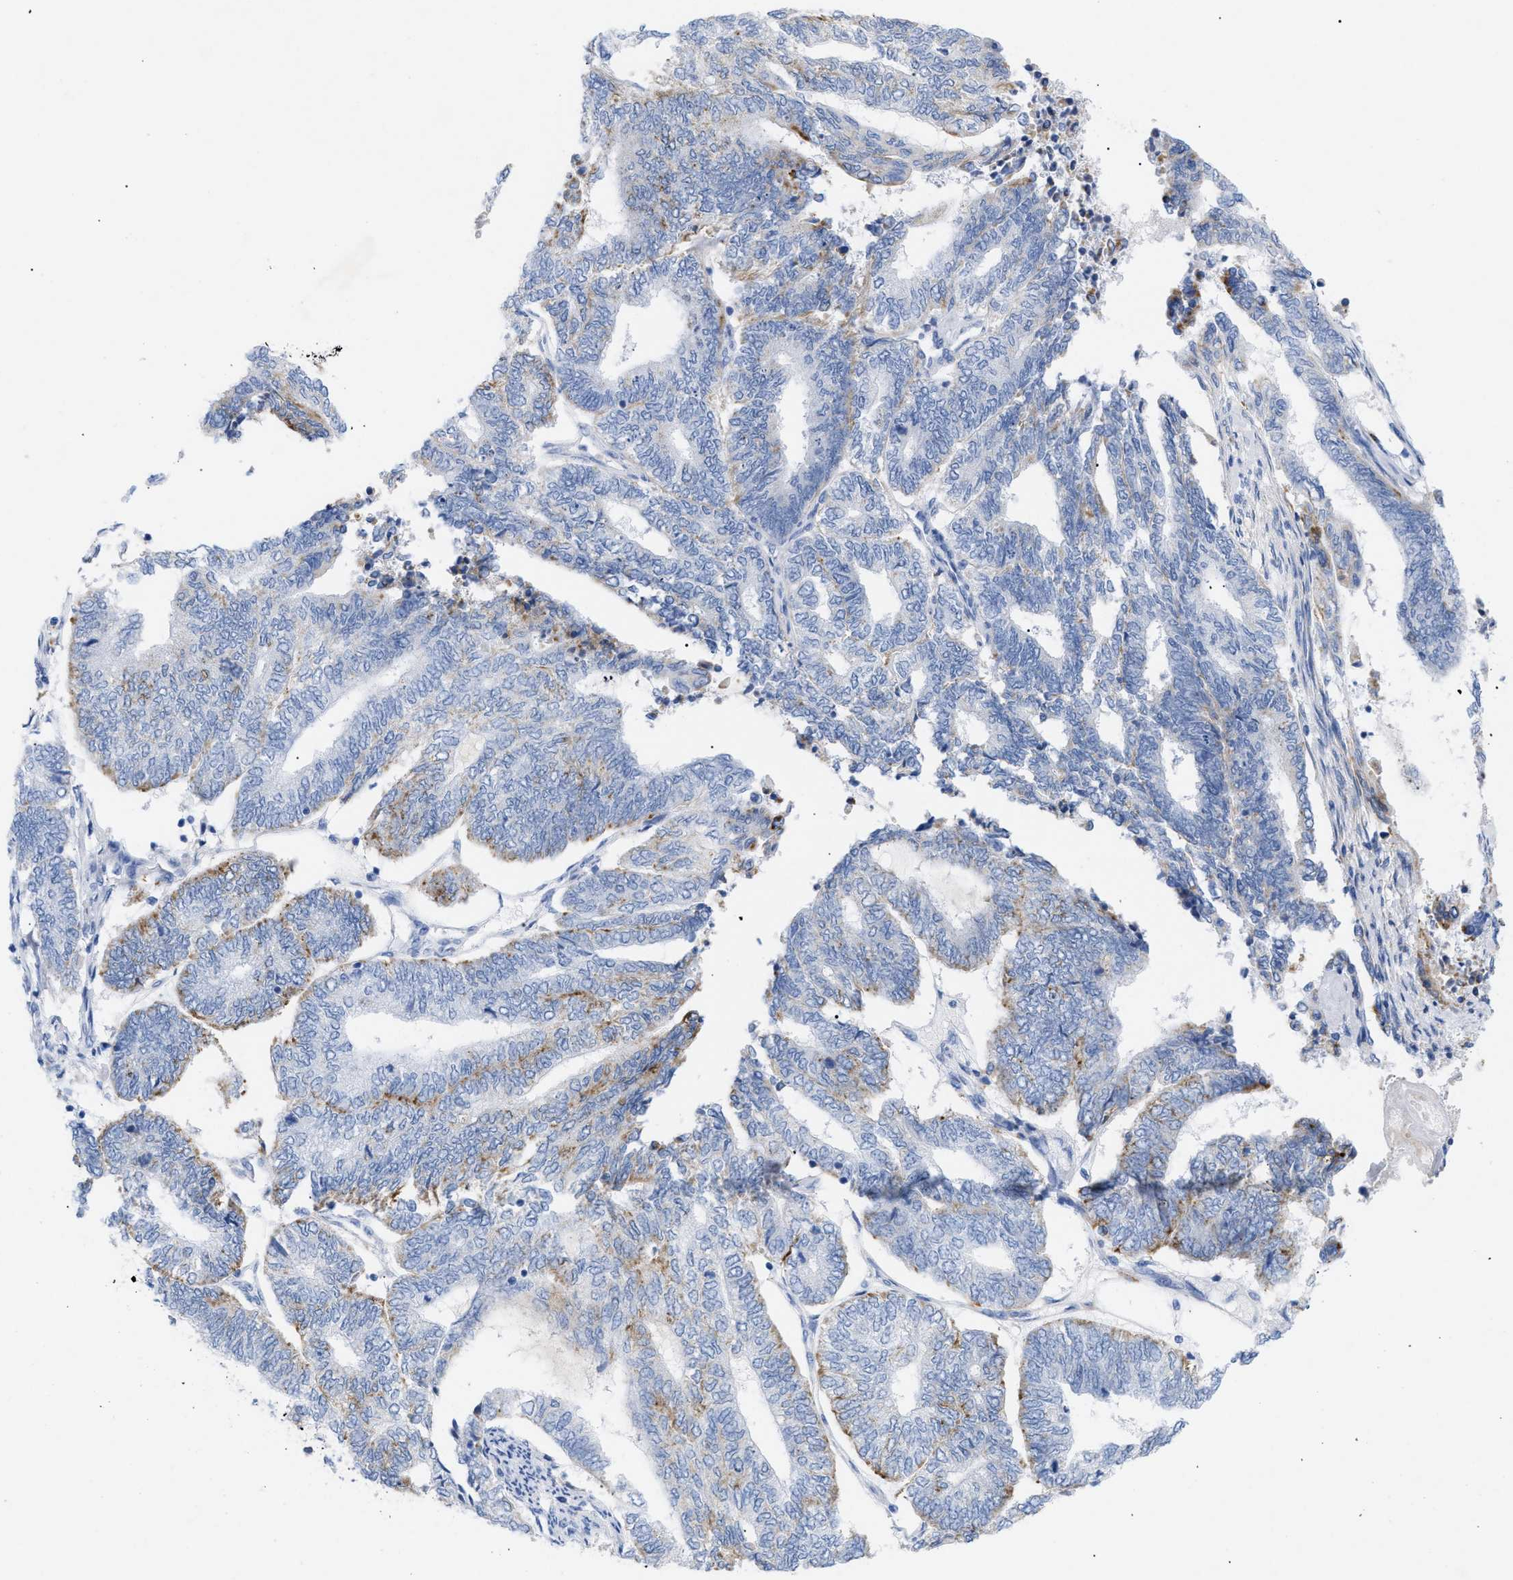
{"staining": {"intensity": "moderate", "quantity": "25%-75%", "location": "cytoplasmic/membranous"}, "tissue": "endometrial cancer", "cell_type": "Tumor cells", "image_type": "cancer", "snomed": [{"axis": "morphology", "description": "Adenocarcinoma, NOS"}, {"axis": "topography", "description": "Uterus"}, {"axis": "topography", "description": "Endometrium"}], "caption": "A photomicrograph showing moderate cytoplasmic/membranous positivity in about 25%-75% of tumor cells in endometrial adenocarcinoma, as visualized by brown immunohistochemical staining.", "gene": "DRAM2", "patient": {"sex": "female", "age": 70}}